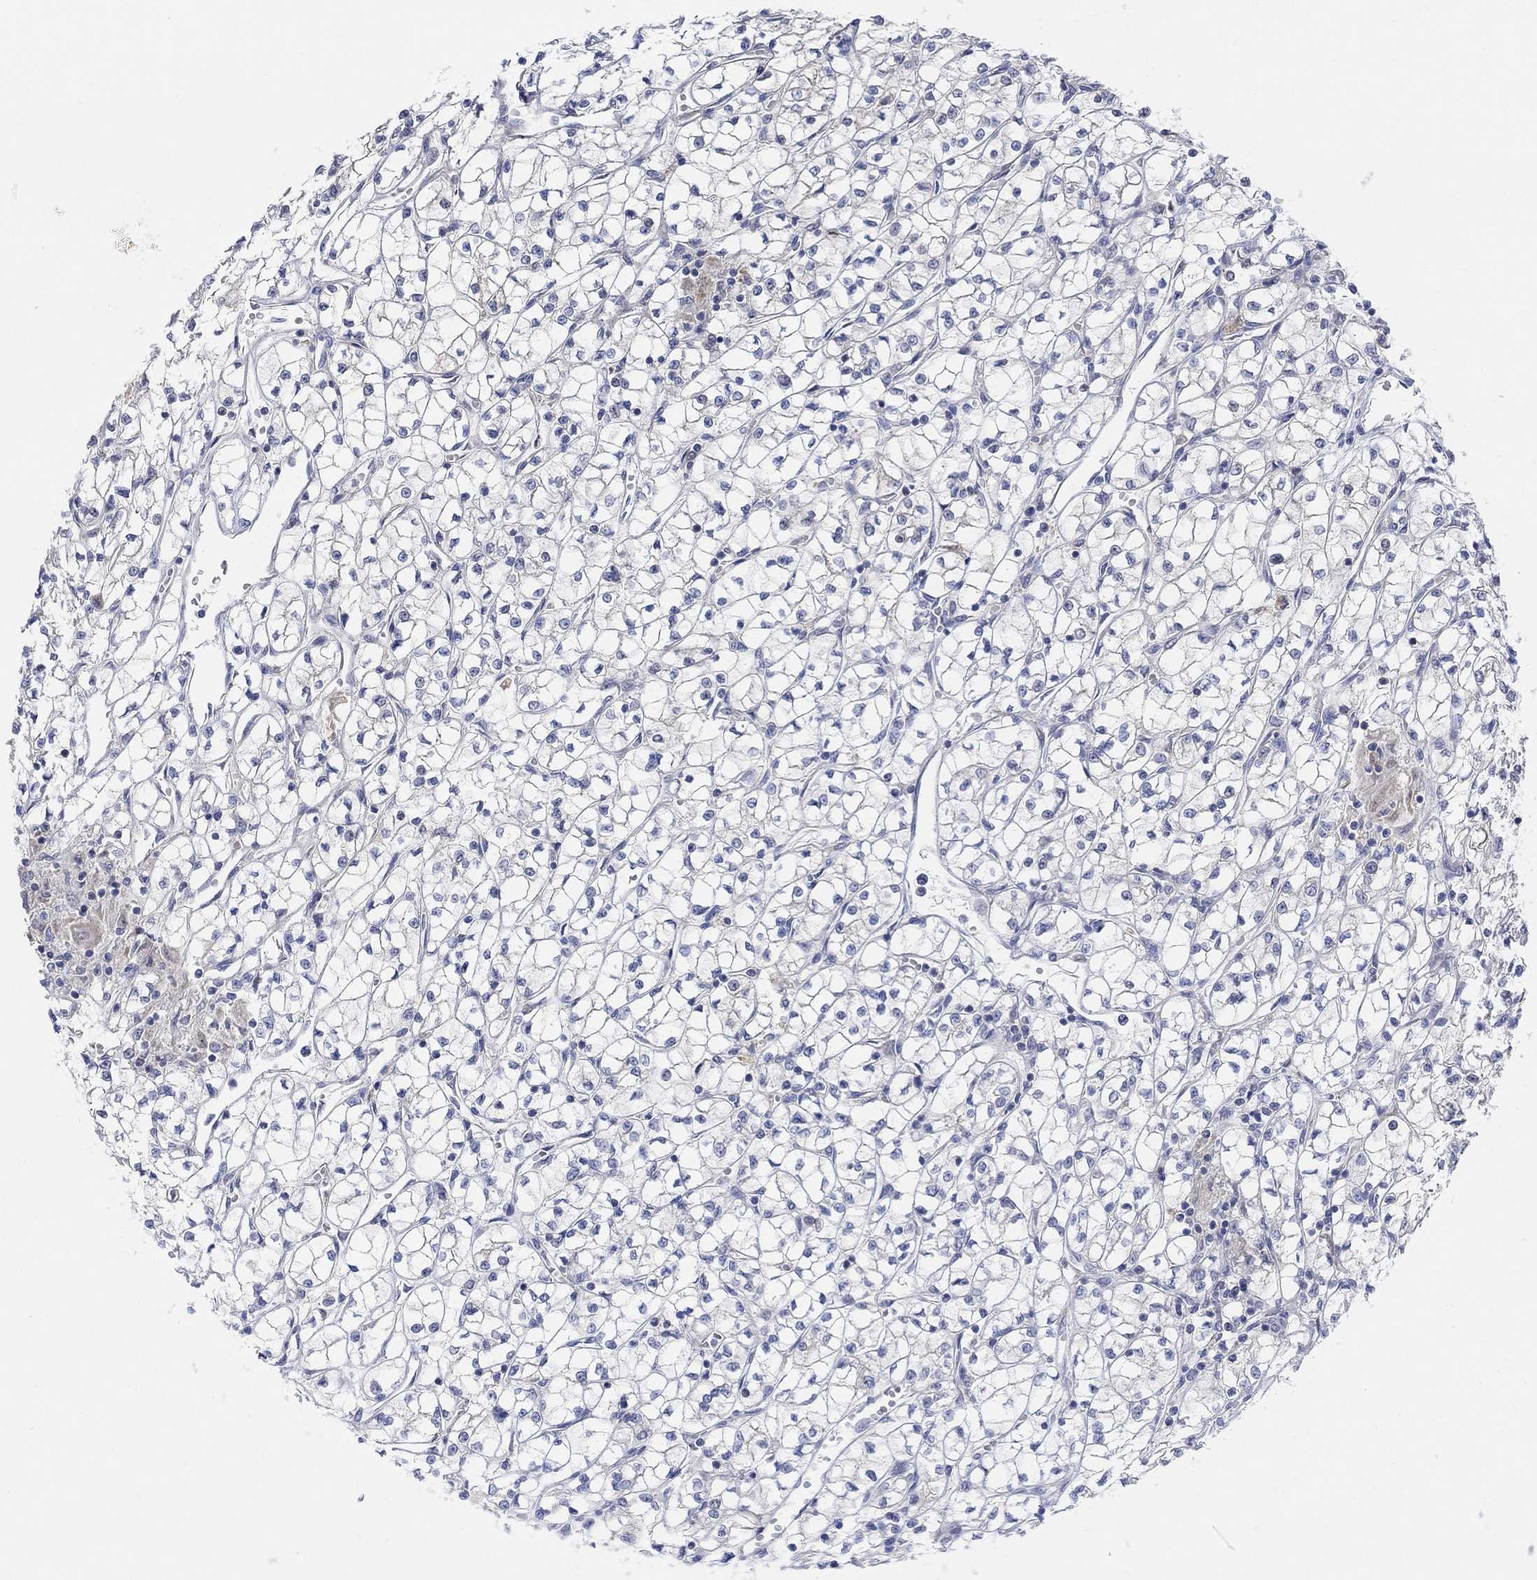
{"staining": {"intensity": "negative", "quantity": "none", "location": "none"}, "tissue": "renal cancer", "cell_type": "Tumor cells", "image_type": "cancer", "snomed": [{"axis": "morphology", "description": "Adenocarcinoma, NOS"}, {"axis": "topography", "description": "Kidney"}], "caption": "Tumor cells show no significant expression in renal cancer.", "gene": "CNTF", "patient": {"sex": "female", "age": 64}}